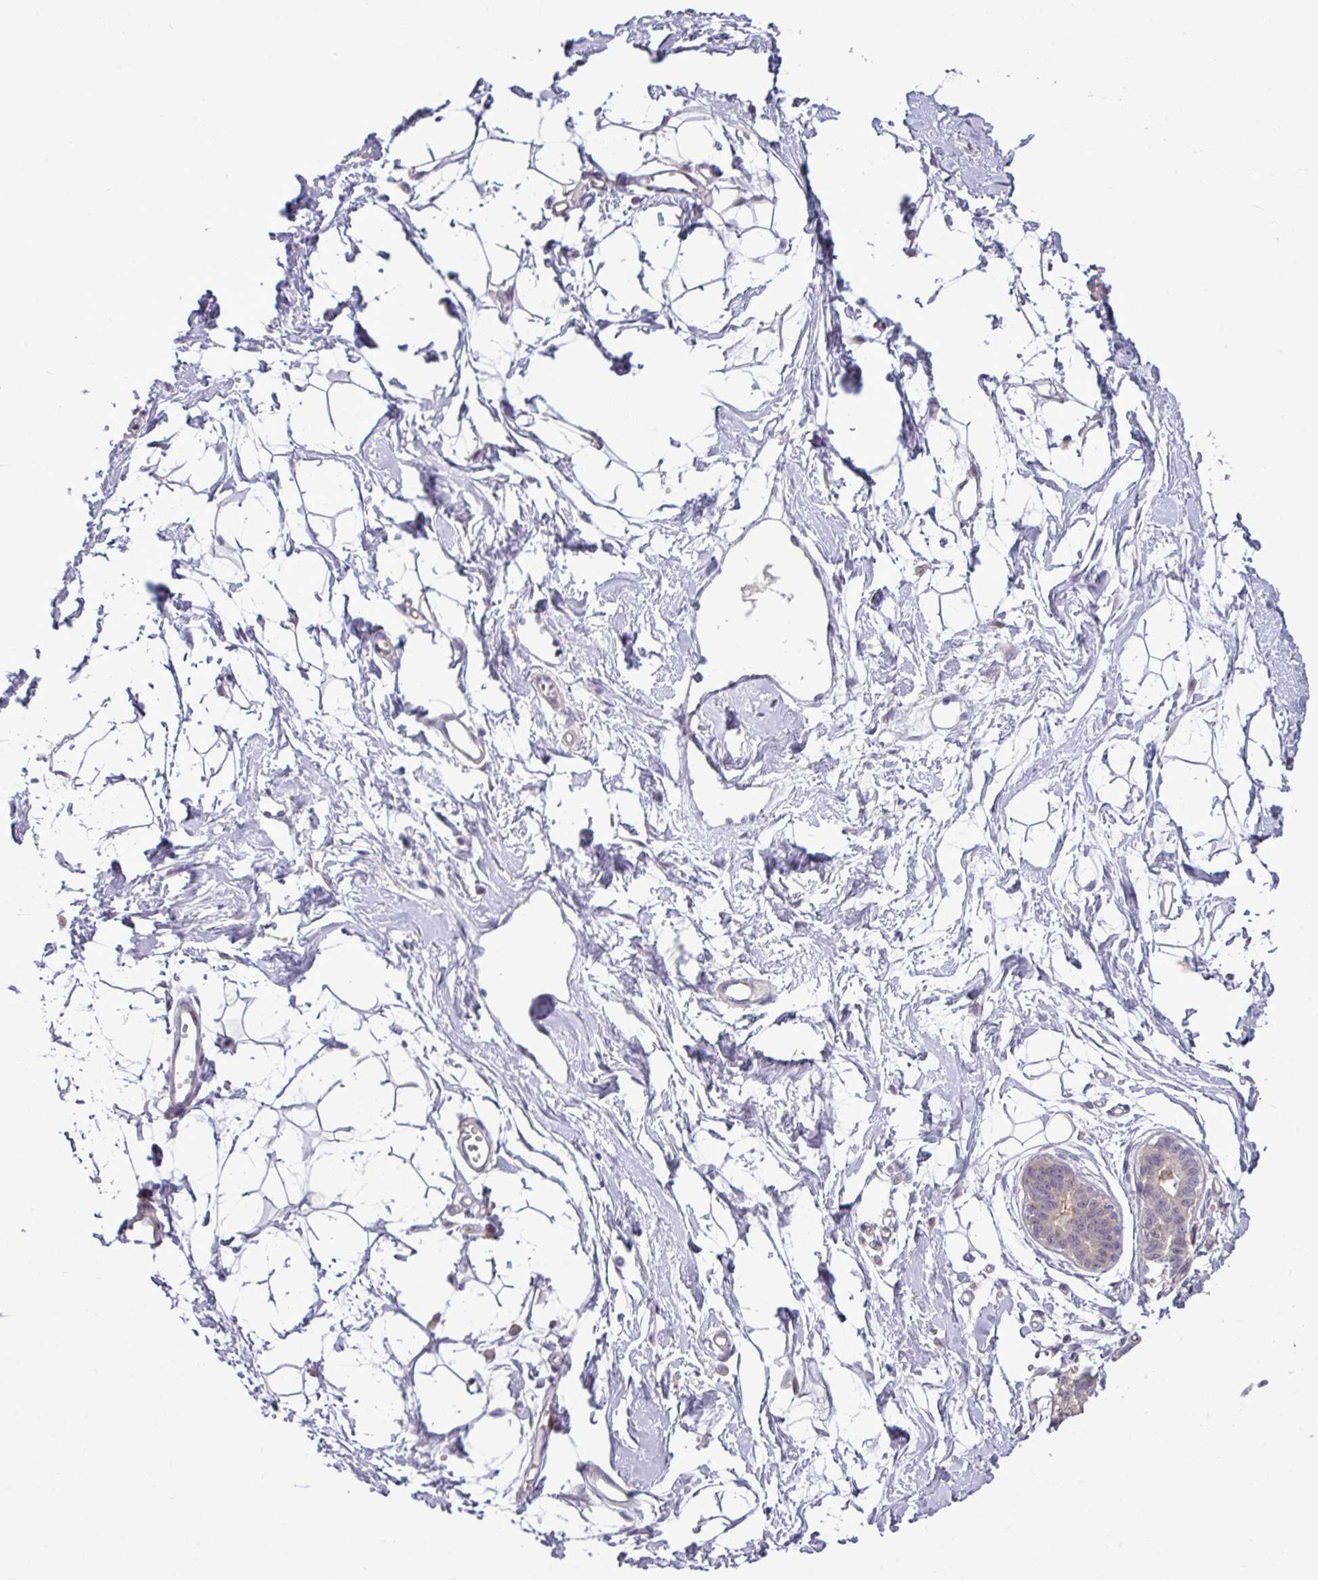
{"staining": {"intensity": "negative", "quantity": "none", "location": "none"}, "tissue": "breast", "cell_type": "Adipocytes", "image_type": "normal", "snomed": [{"axis": "morphology", "description": "Normal tissue, NOS"}, {"axis": "topography", "description": "Breast"}], "caption": "The immunohistochemistry histopathology image has no significant staining in adipocytes of breast. Nuclei are stained in blue.", "gene": "RIPPLY1", "patient": {"sex": "female", "age": 45}}